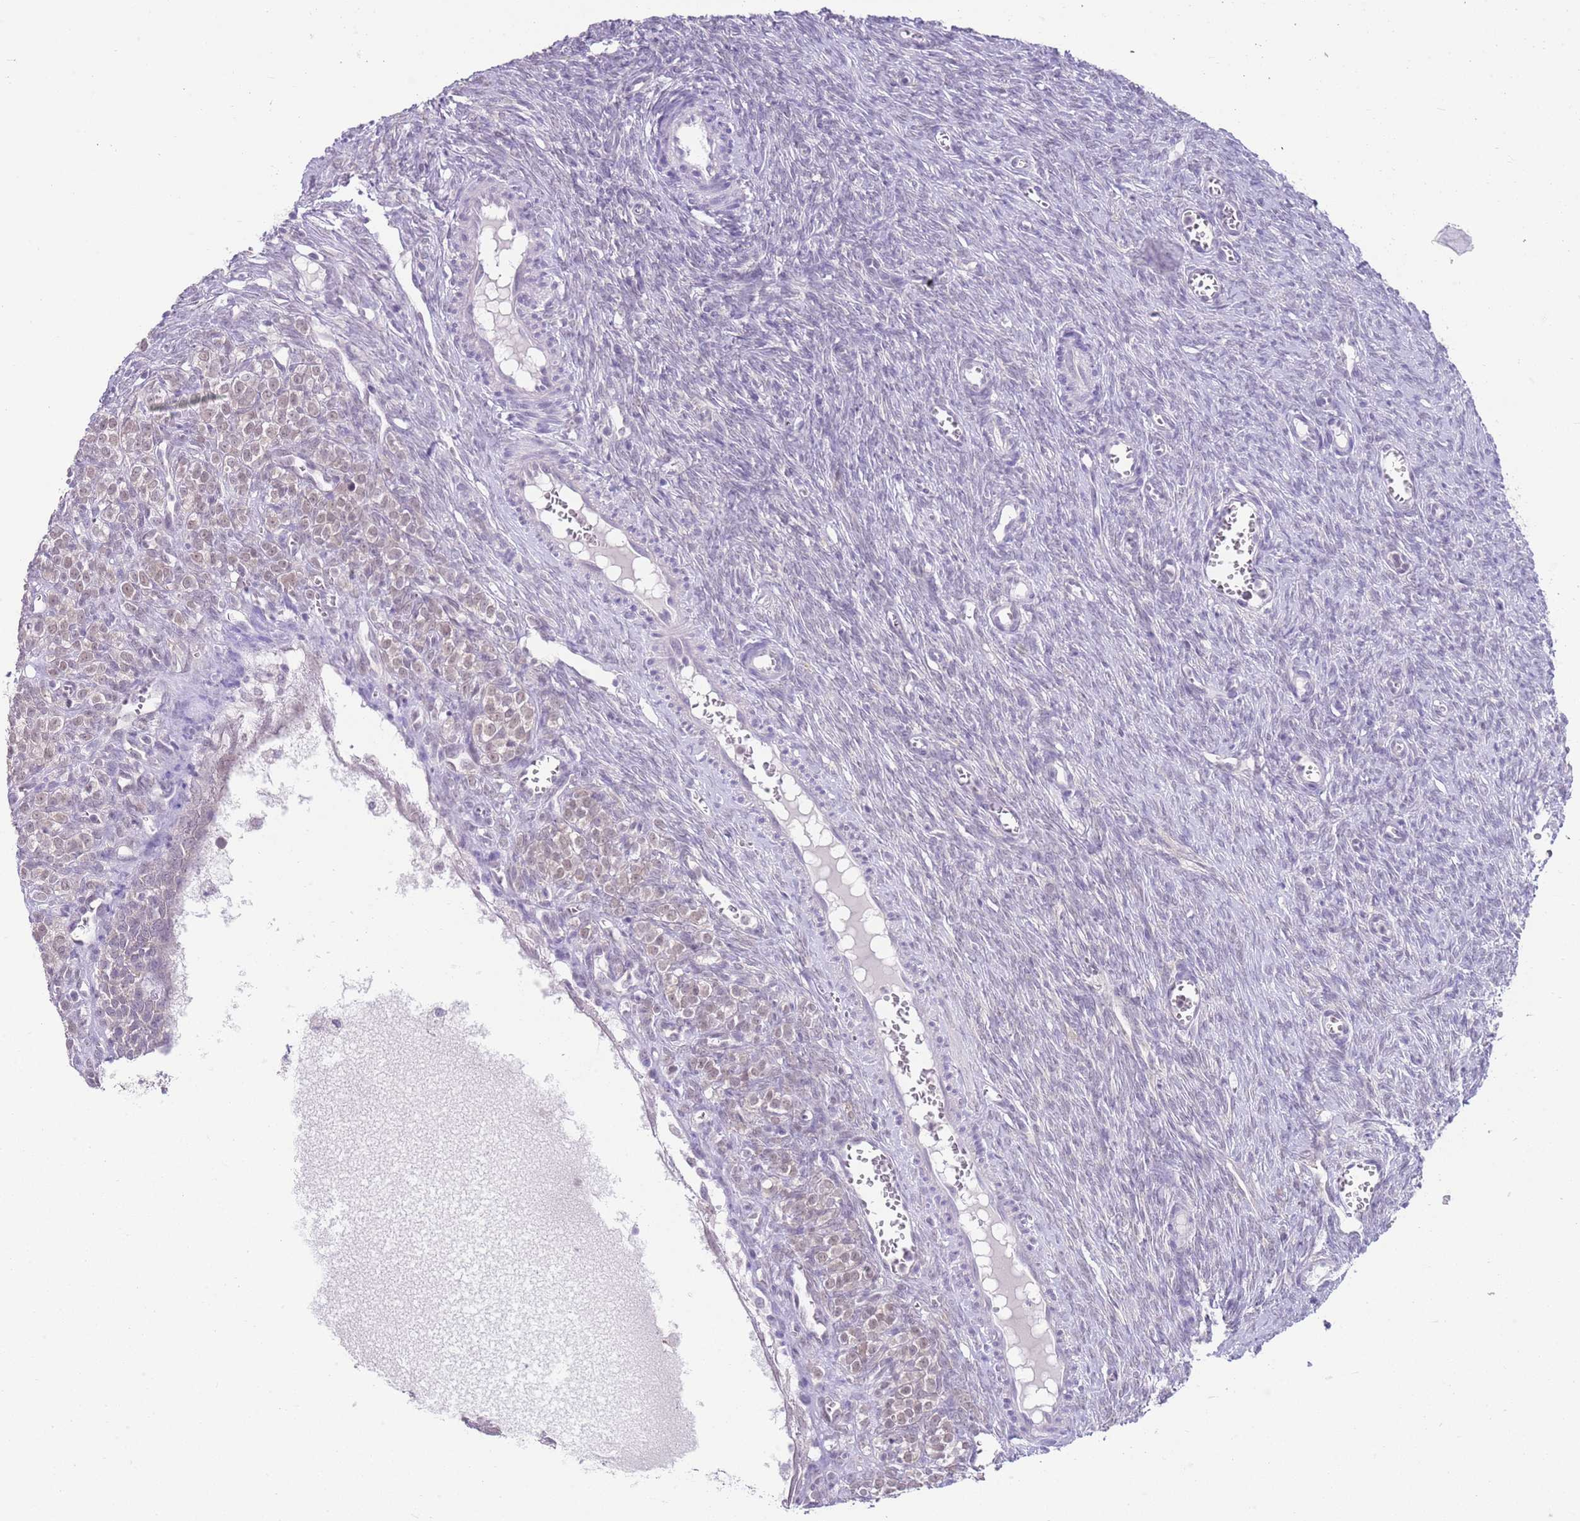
{"staining": {"intensity": "weak", "quantity": "25%-75%", "location": "nuclear"}, "tissue": "ovary", "cell_type": "Follicle cells", "image_type": "normal", "snomed": [{"axis": "morphology", "description": "Normal tissue, NOS"}, {"axis": "topography", "description": "Ovary"}], "caption": "Protein expression analysis of unremarkable ovary shows weak nuclear expression in about 25%-75% of follicle cells. The protein is stained brown, and the nuclei are stained in blue (DAB (3,3'-diaminobenzidine) IHC with brightfield microscopy, high magnification).", "gene": "SEPHS2", "patient": {"sex": "female", "age": 44}}